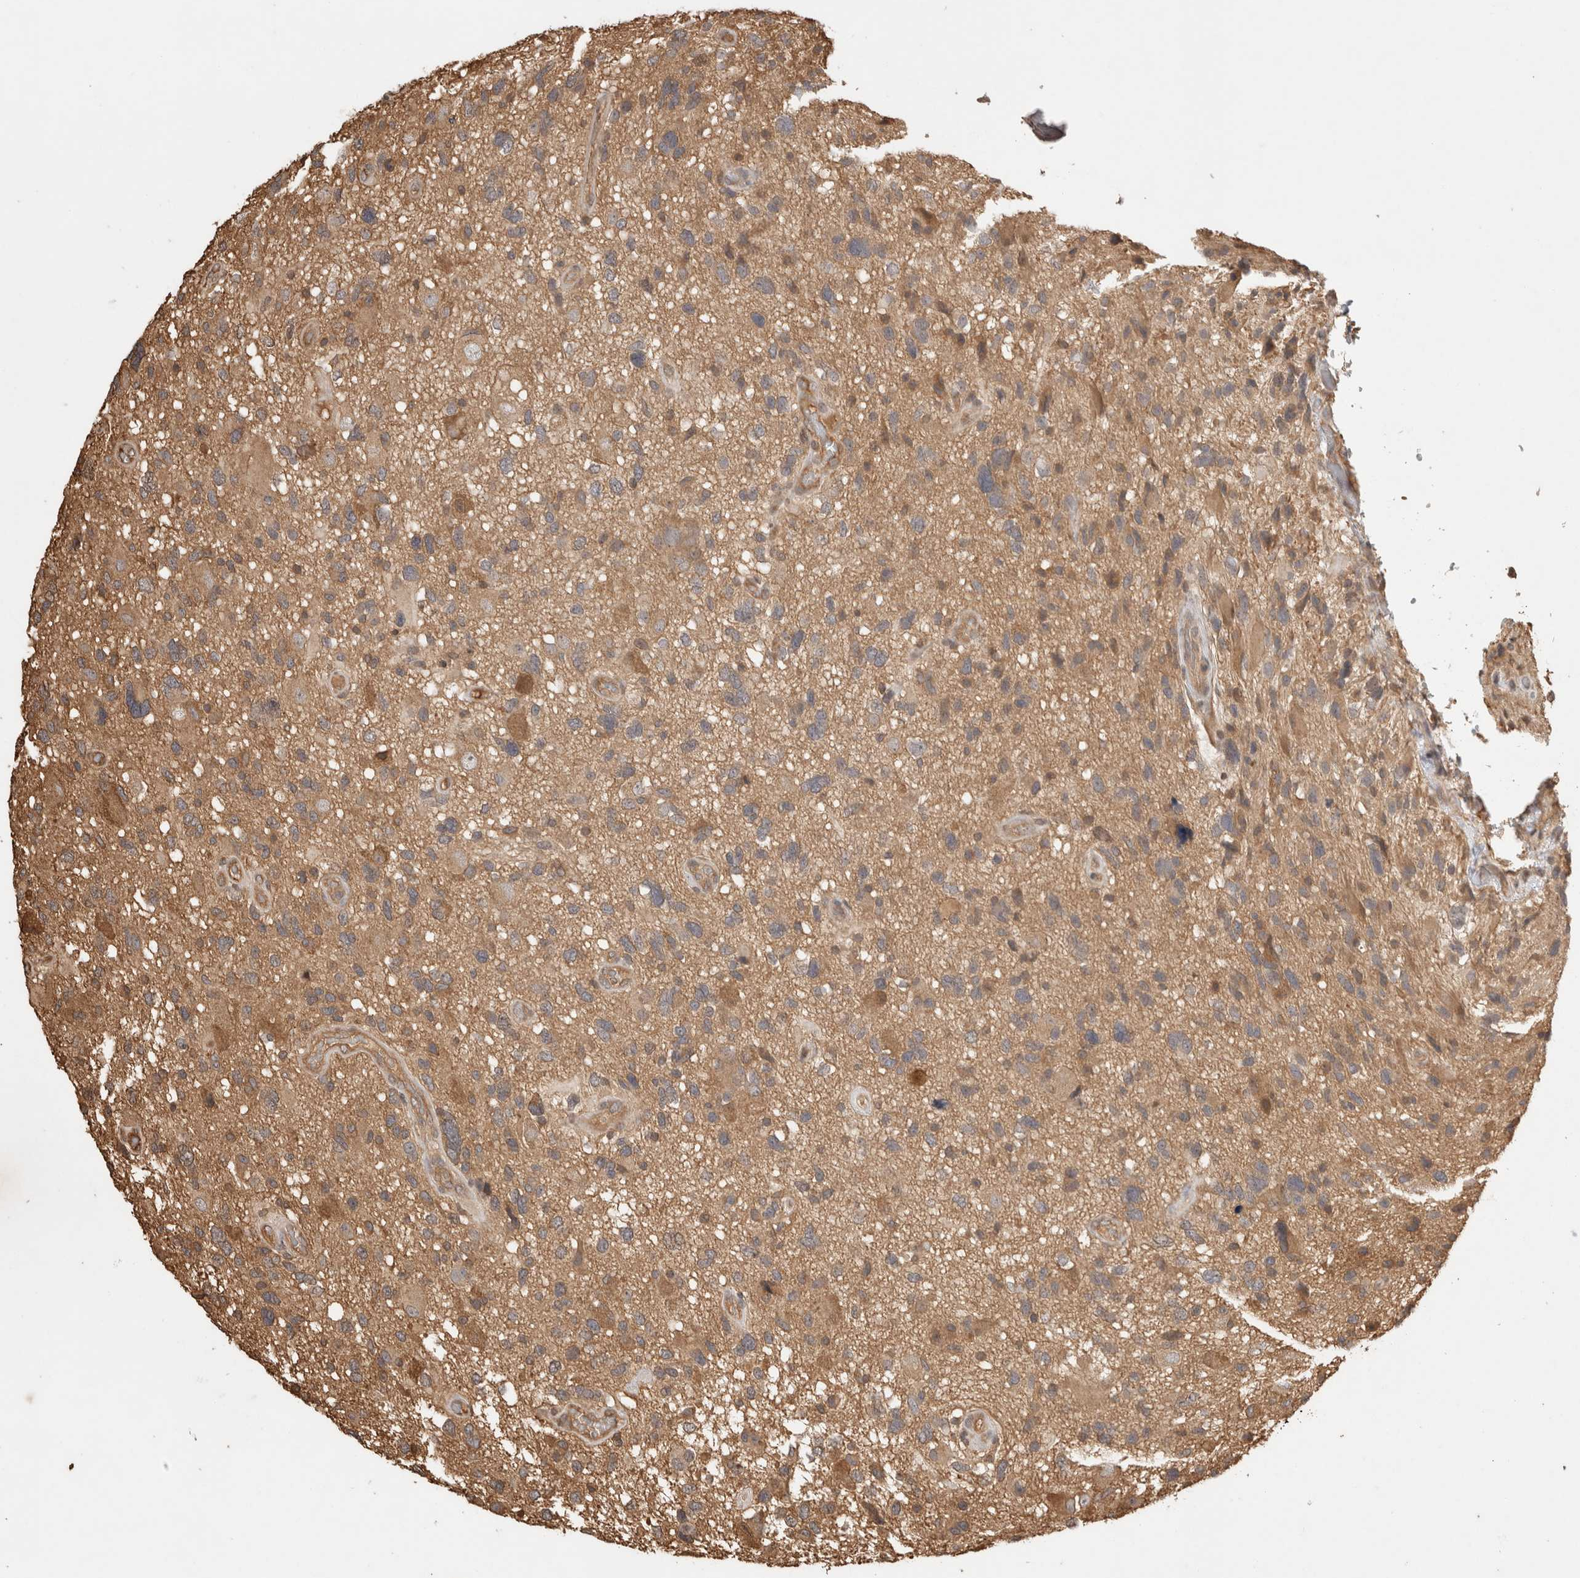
{"staining": {"intensity": "weak", "quantity": ">75%", "location": "cytoplasmic/membranous"}, "tissue": "glioma", "cell_type": "Tumor cells", "image_type": "cancer", "snomed": [{"axis": "morphology", "description": "Glioma, malignant, High grade"}, {"axis": "topography", "description": "Brain"}], "caption": "Protein expression by IHC reveals weak cytoplasmic/membranous expression in about >75% of tumor cells in high-grade glioma (malignant). (DAB (3,3'-diaminobenzidine) IHC, brown staining for protein, blue staining for nuclei).", "gene": "PRMT3", "patient": {"sex": "male", "age": 33}}